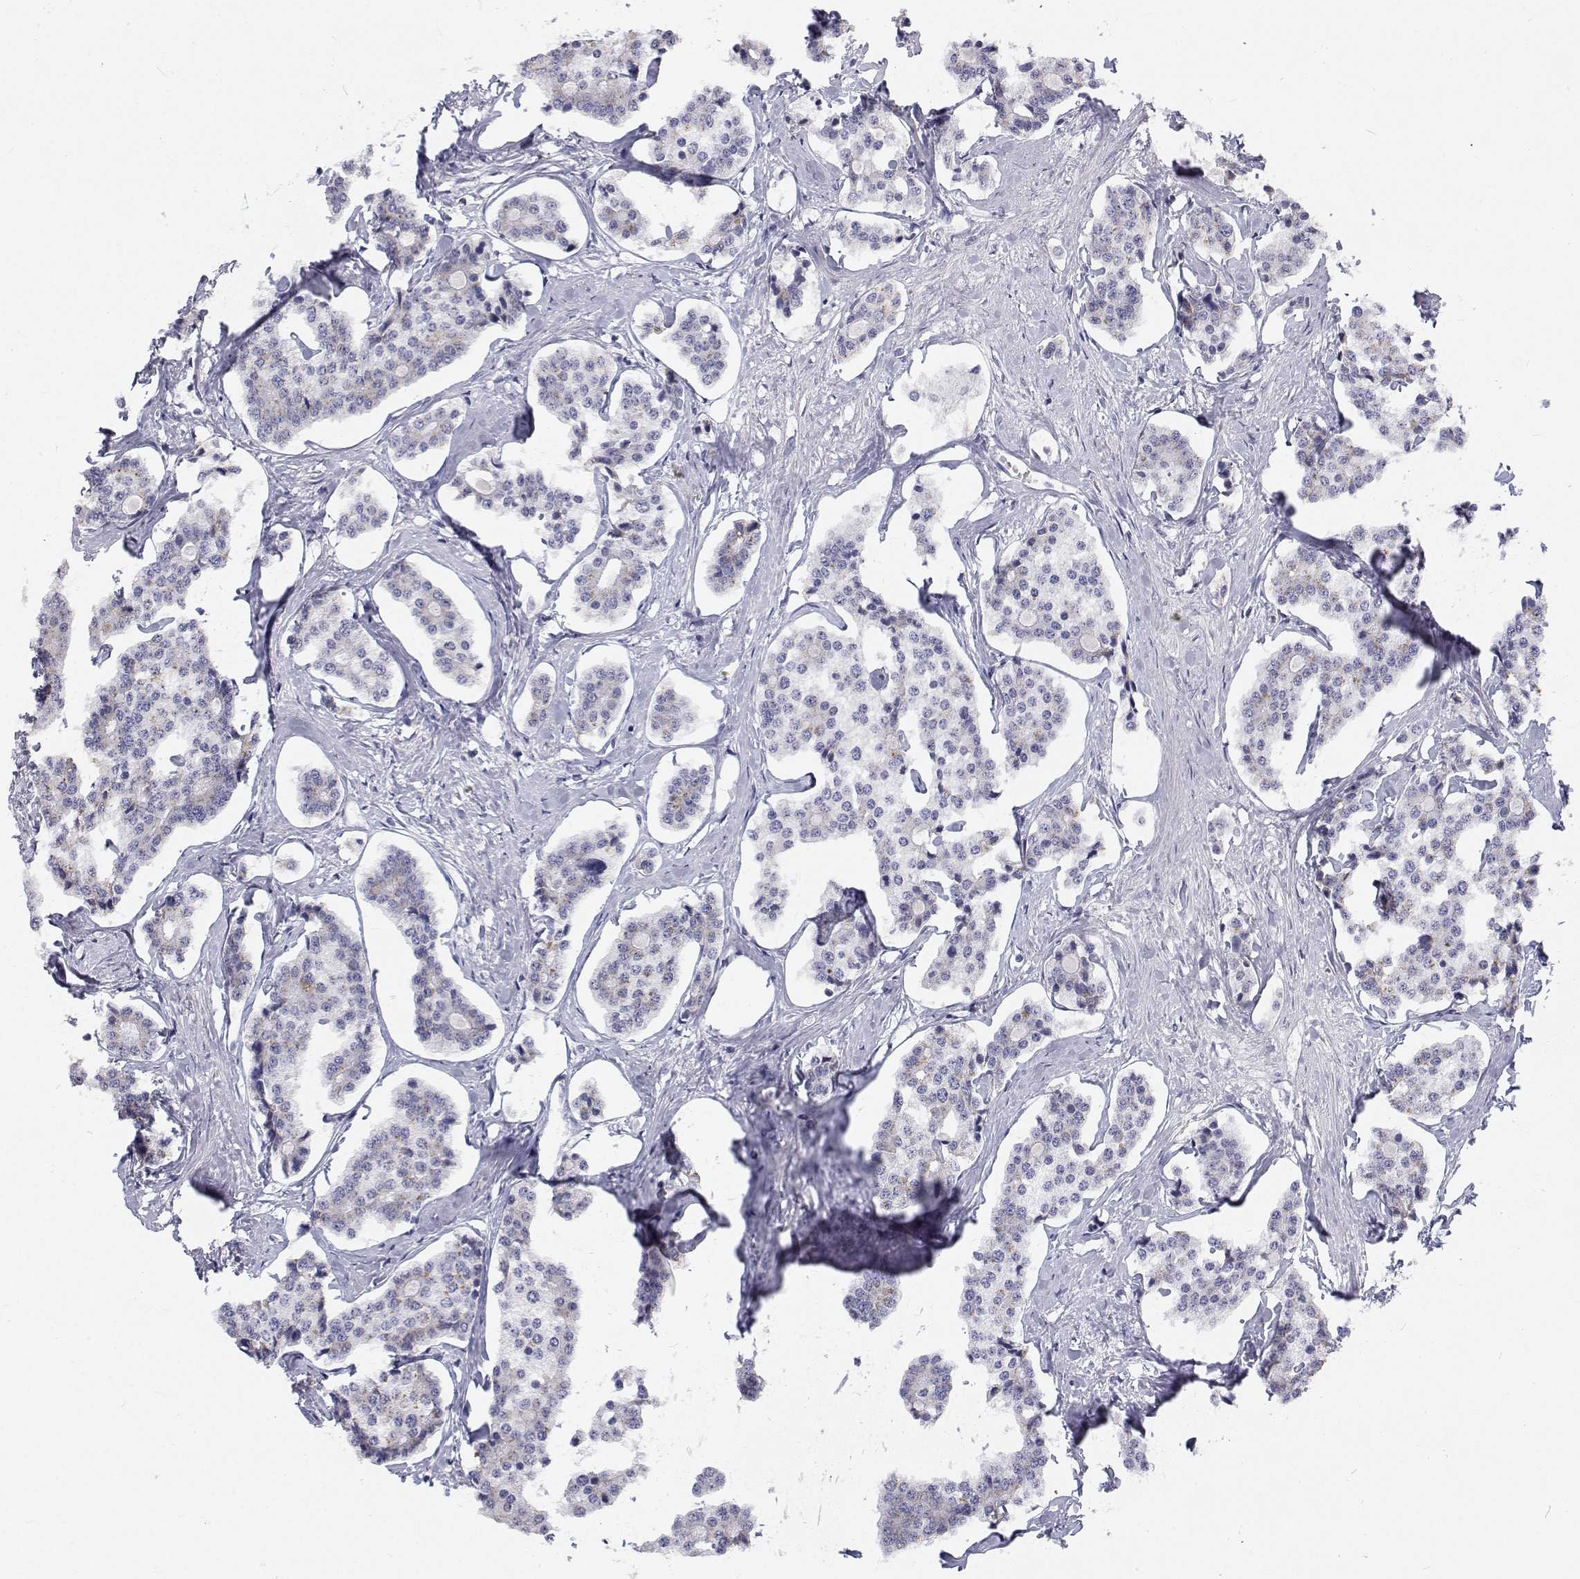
{"staining": {"intensity": "negative", "quantity": "none", "location": "none"}, "tissue": "carcinoid", "cell_type": "Tumor cells", "image_type": "cancer", "snomed": [{"axis": "morphology", "description": "Carcinoid, malignant, NOS"}, {"axis": "topography", "description": "Small intestine"}], "caption": "An image of human carcinoid (malignant) is negative for staining in tumor cells.", "gene": "NCR2", "patient": {"sex": "female", "age": 65}}